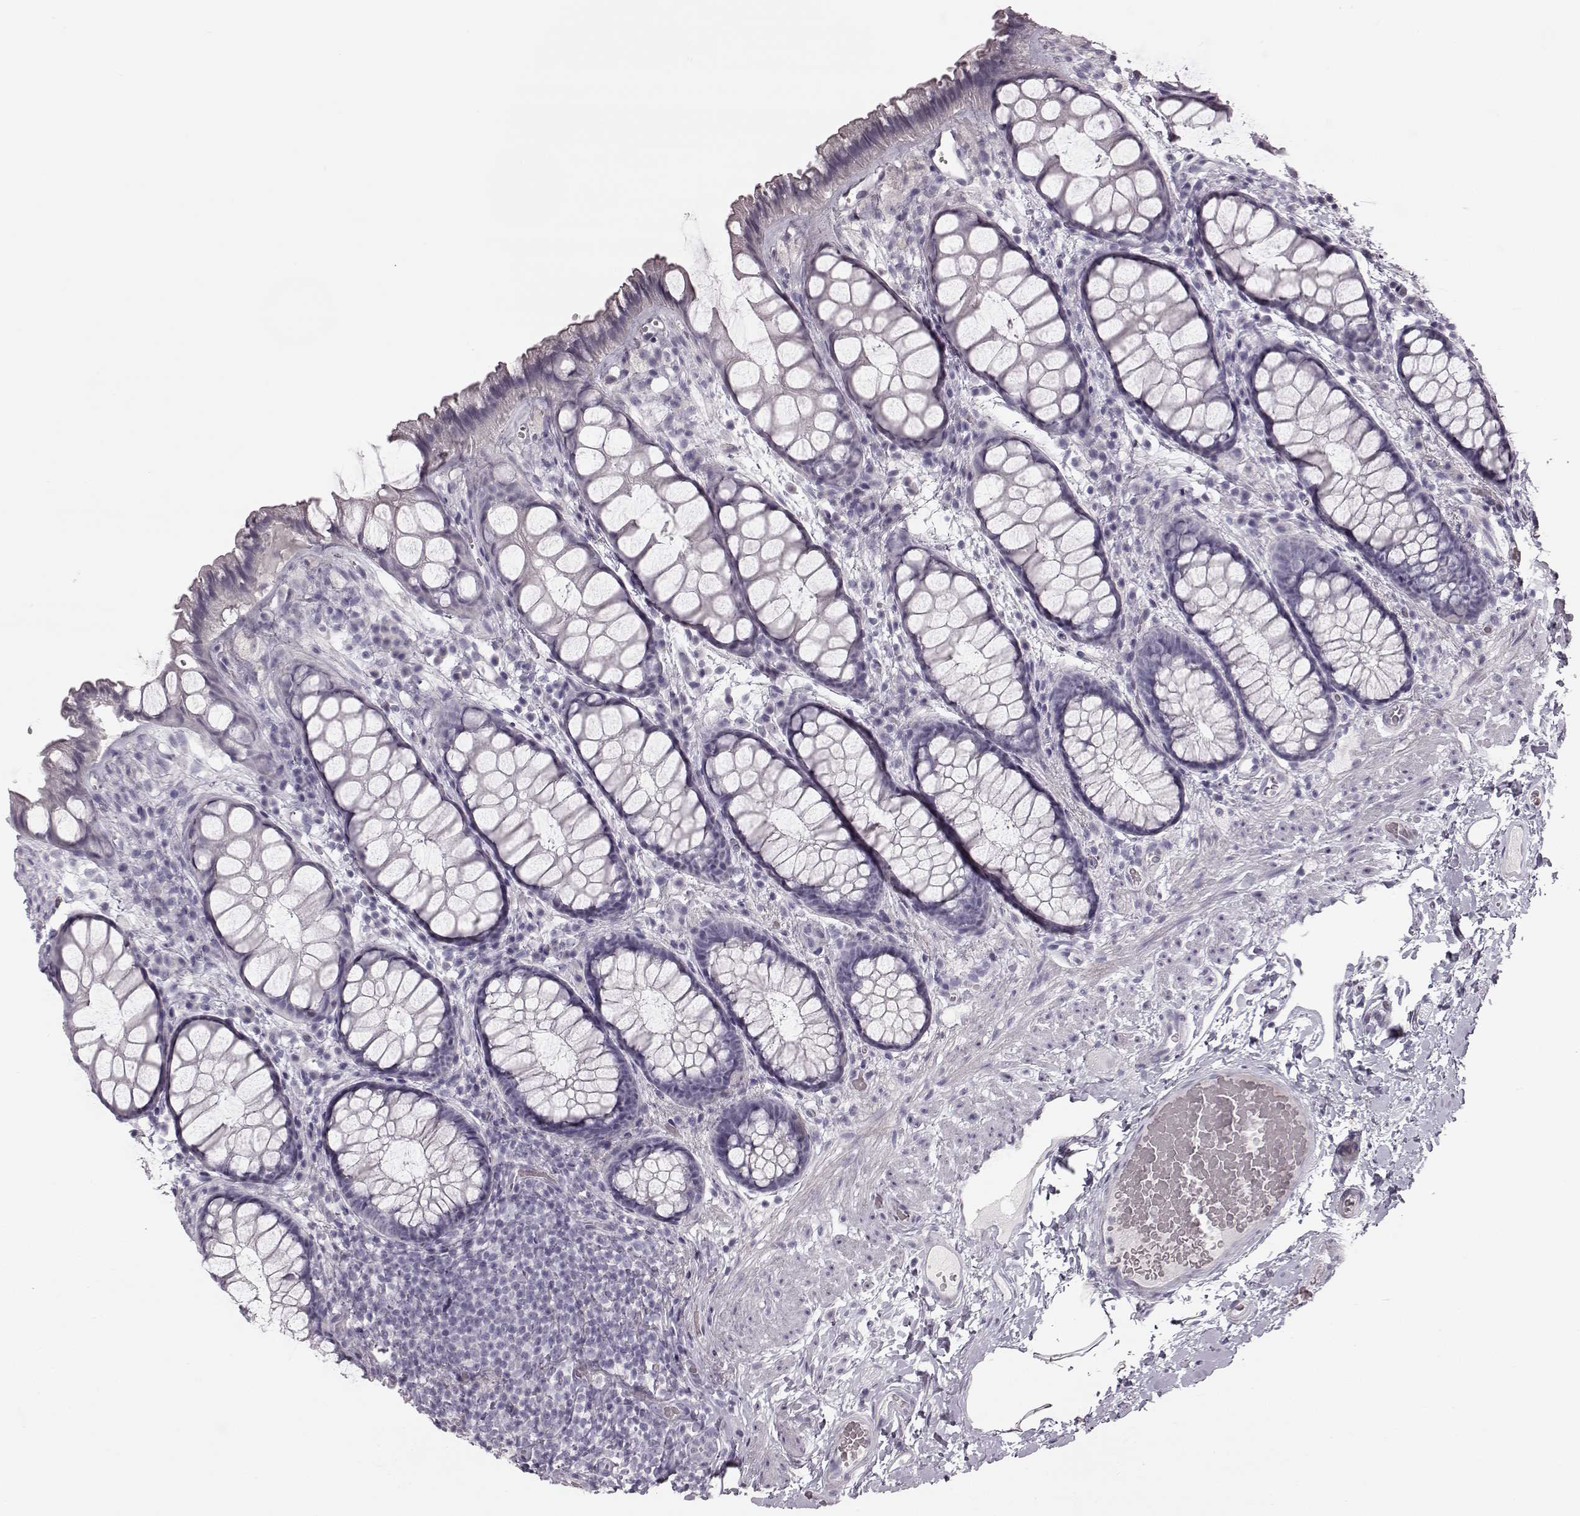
{"staining": {"intensity": "negative", "quantity": "none", "location": "none"}, "tissue": "rectum", "cell_type": "Glandular cells", "image_type": "normal", "snomed": [{"axis": "morphology", "description": "Normal tissue, NOS"}, {"axis": "topography", "description": "Rectum"}], "caption": "Immunohistochemistry (IHC) image of benign human rectum stained for a protein (brown), which shows no positivity in glandular cells. (DAB (3,3'-diaminobenzidine) immunohistochemistry (IHC) with hematoxylin counter stain).", "gene": "ZNF433", "patient": {"sex": "female", "age": 62}}